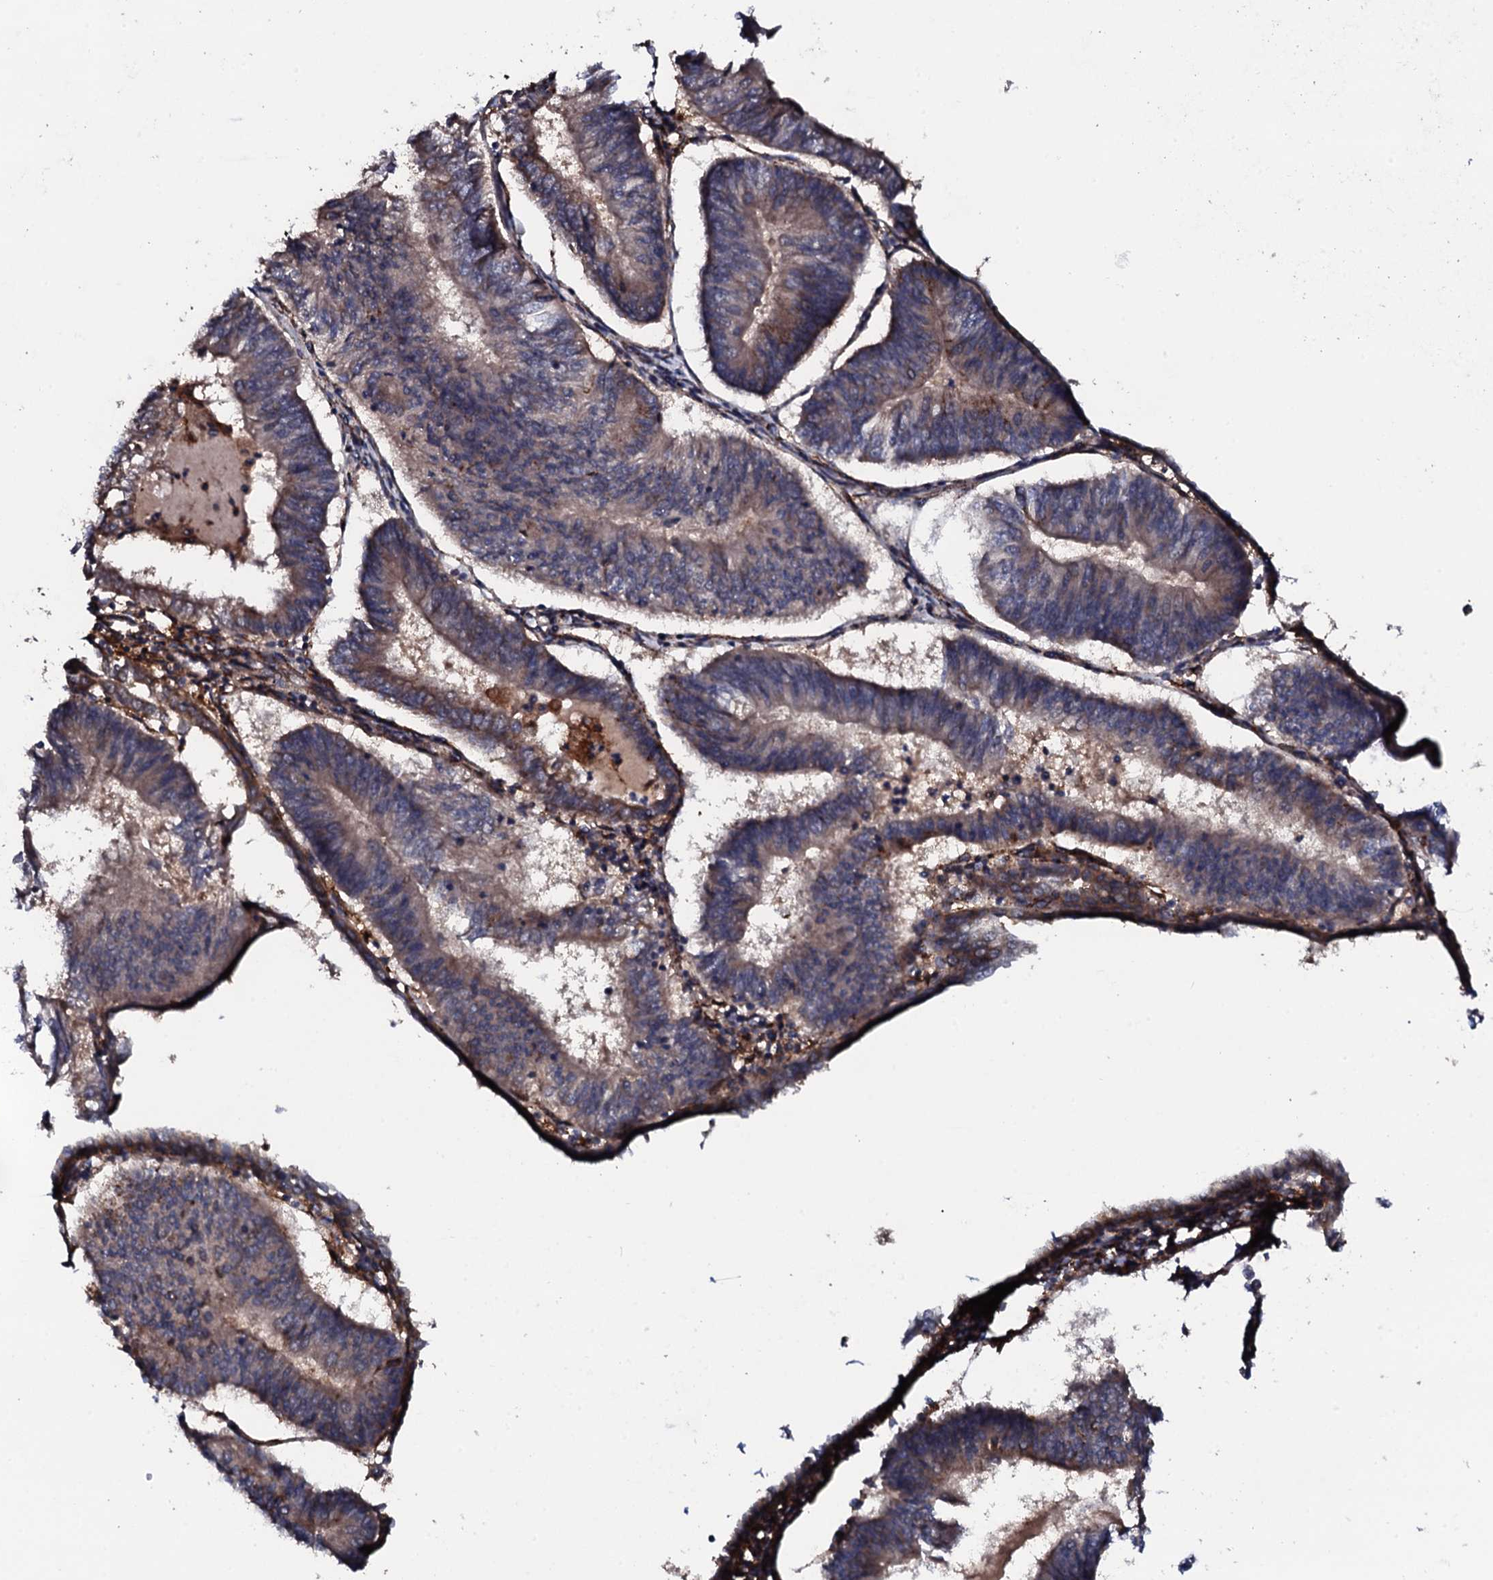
{"staining": {"intensity": "moderate", "quantity": "25%-75%", "location": "cytoplasmic/membranous"}, "tissue": "endometrial cancer", "cell_type": "Tumor cells", "image_type": "cancer", "snomed": [{"axis": "morphology", "description": "Adenocarcinoma, NOS"}, {"axis": "topography", "description": "Endometrium"}], "caption": "Protein expression analysis of human endometrial adenocarcinoma reveals moderate cytoplasmic/membranous staining in about 25%-75% of tumor cells.", "gene": "EDC3", "patient": {"sex": "female", "age": 58}}